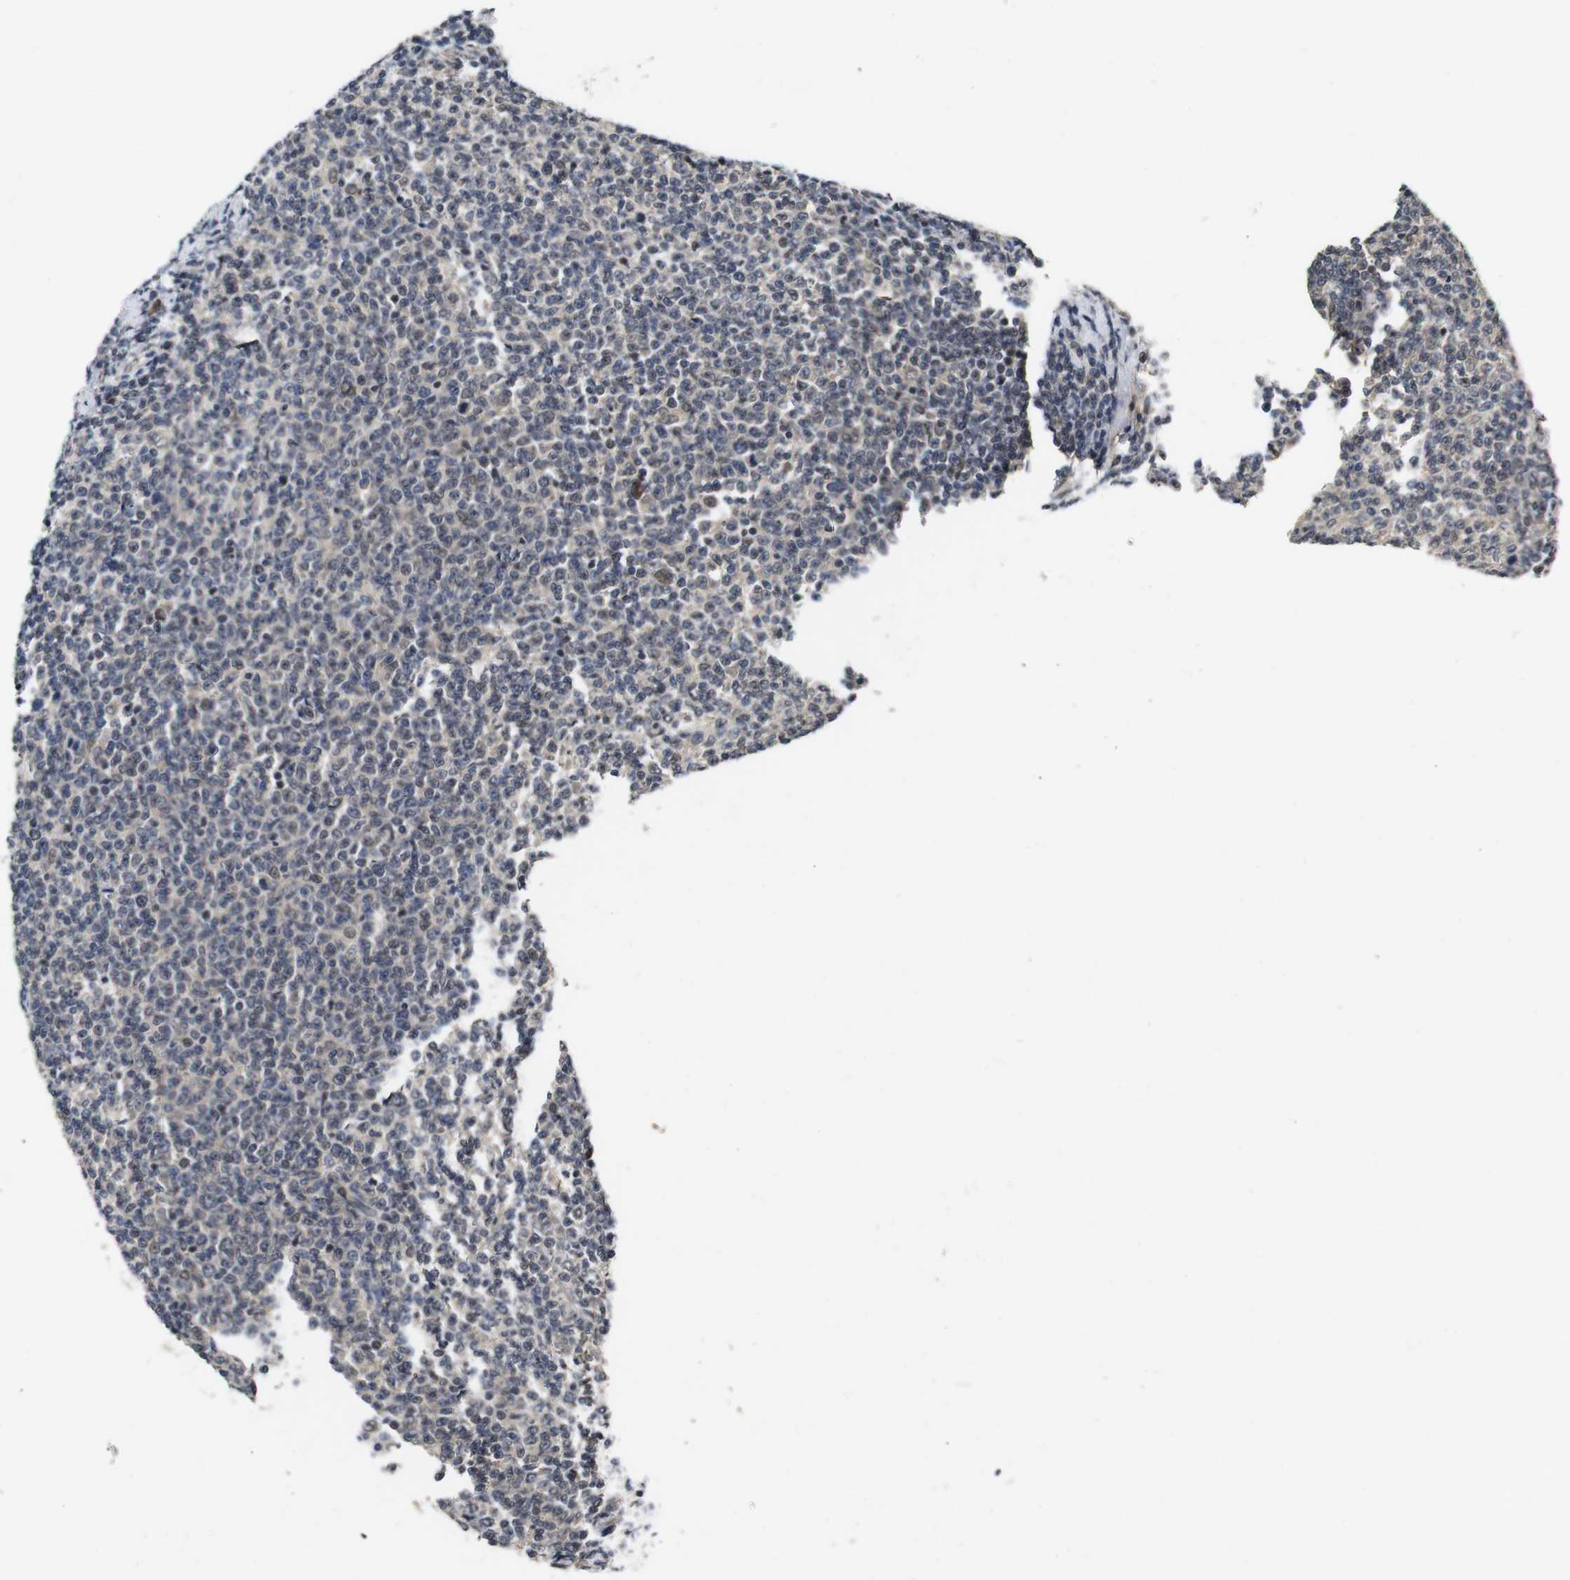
{"staining": {"intensity": "weak", "quantity": "<25%", "location": "cytoplasmic/membranous"}, "tissue": "lymphoma", "cell_type": "Tumor cells", "image_type": "cancer", "snomed": [{"axis": "morphology", "description": "Malignant lymphoma, non-Hodgkin's type, Low grade"}, {"axis": "topography", "description": "Lymph node"}], "caption": "Tumor cells show no significant protein positivity in lymphoma.", "gene": "ZBTB46", "patient": {"sex": "male", "age": 66}}